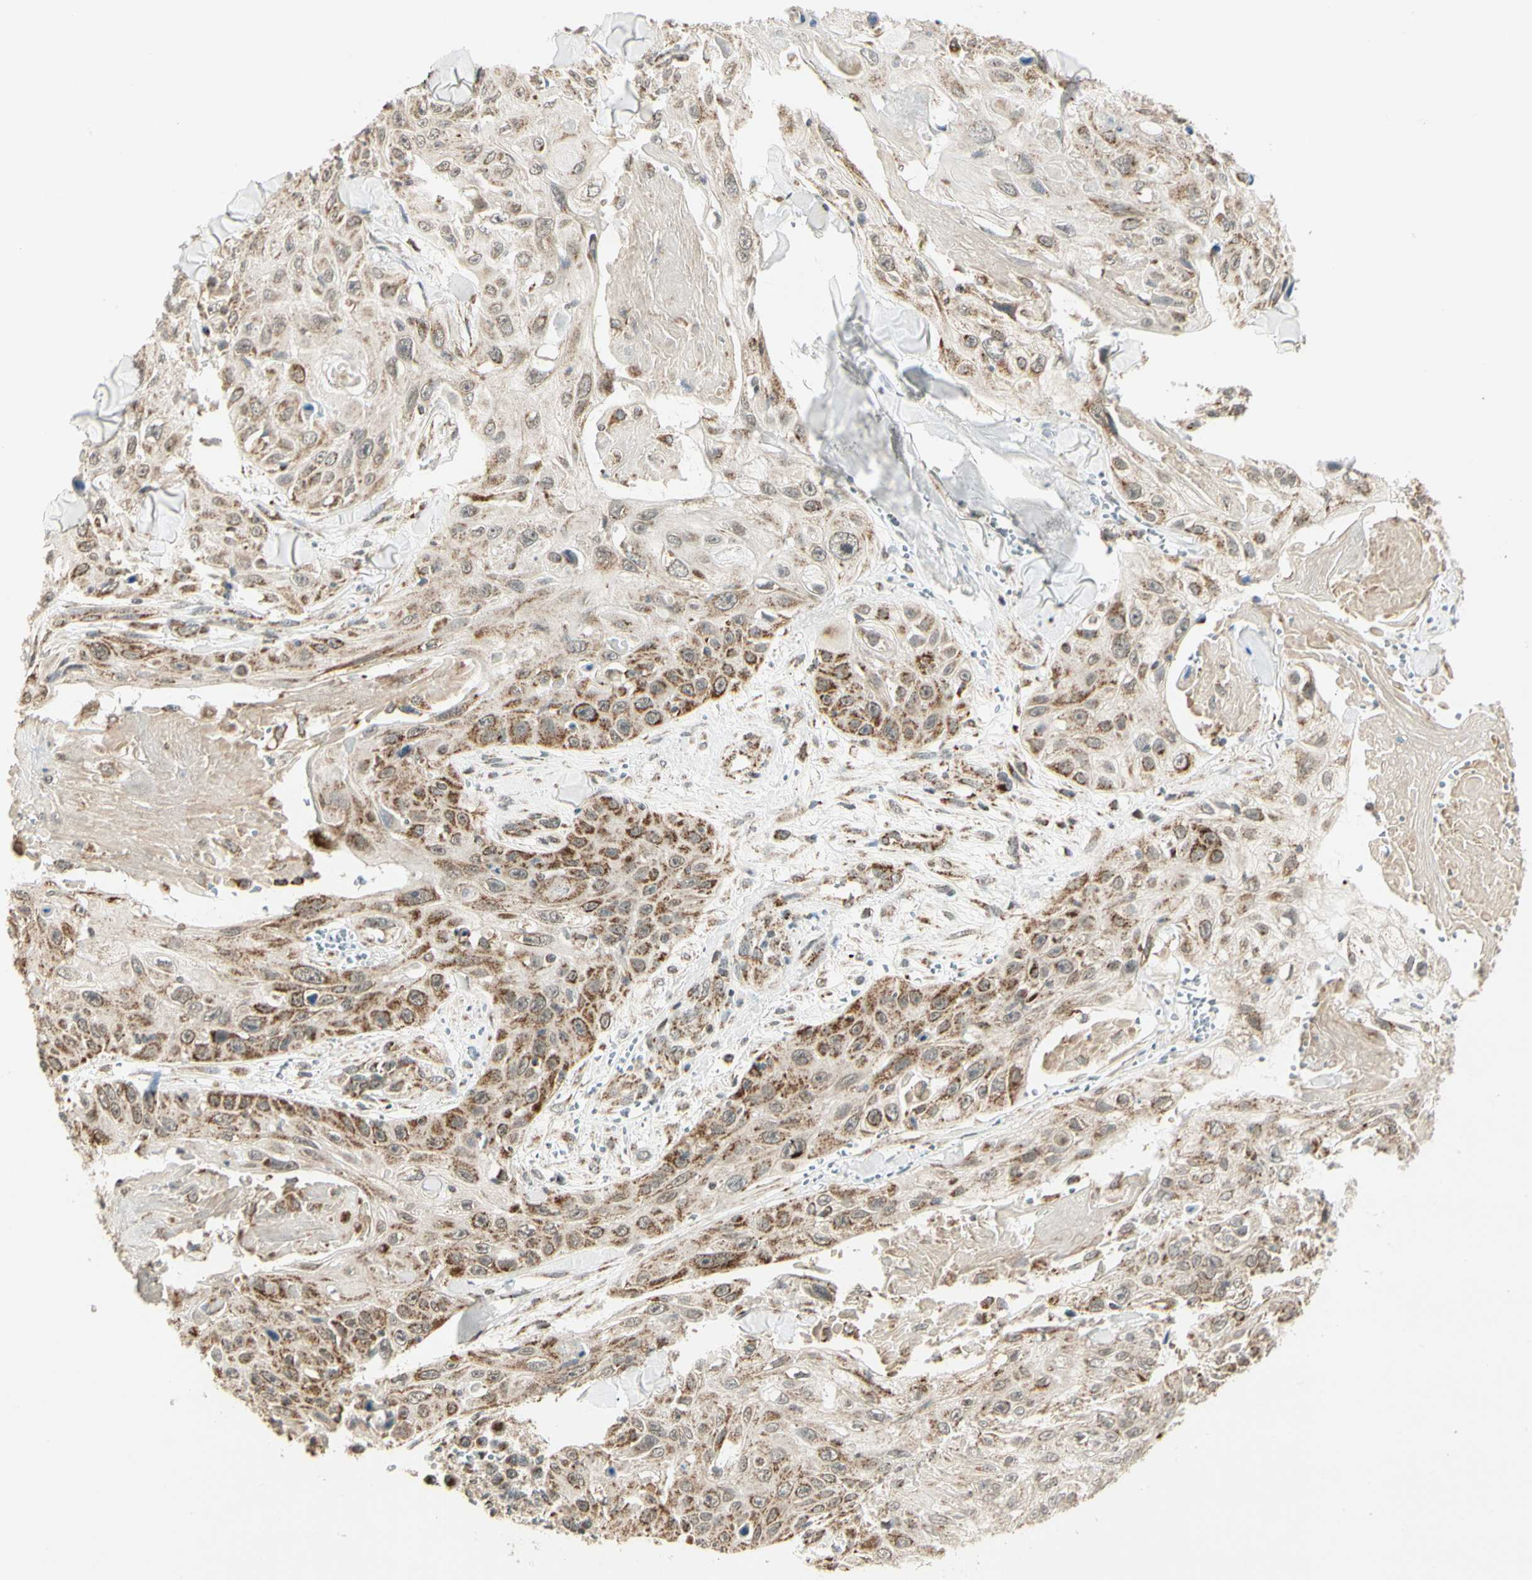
{"staining": {"intensity": "moderate", "quantity": "25%-75%", "location": "cytoplasmic/membranous"}, "tissue": "skin cancer", "cell_type": "Tumor cells", "image_type": "cancer", "snomed": [{"axis": "morphology", "description": "Squamous cell carcinoma, NOS"}, {"axis": "topography", "description": "Skin"}], "caption": "The photomicrograph demonstrates immunohistochemical staining of skin cancer. There is moderate cytoplasmic/membranous positivity is appreciated in approximately 25%-75% of tumor cells.", "gene": "KHDC4", "patient": {"sex": "male", "age": 86}}